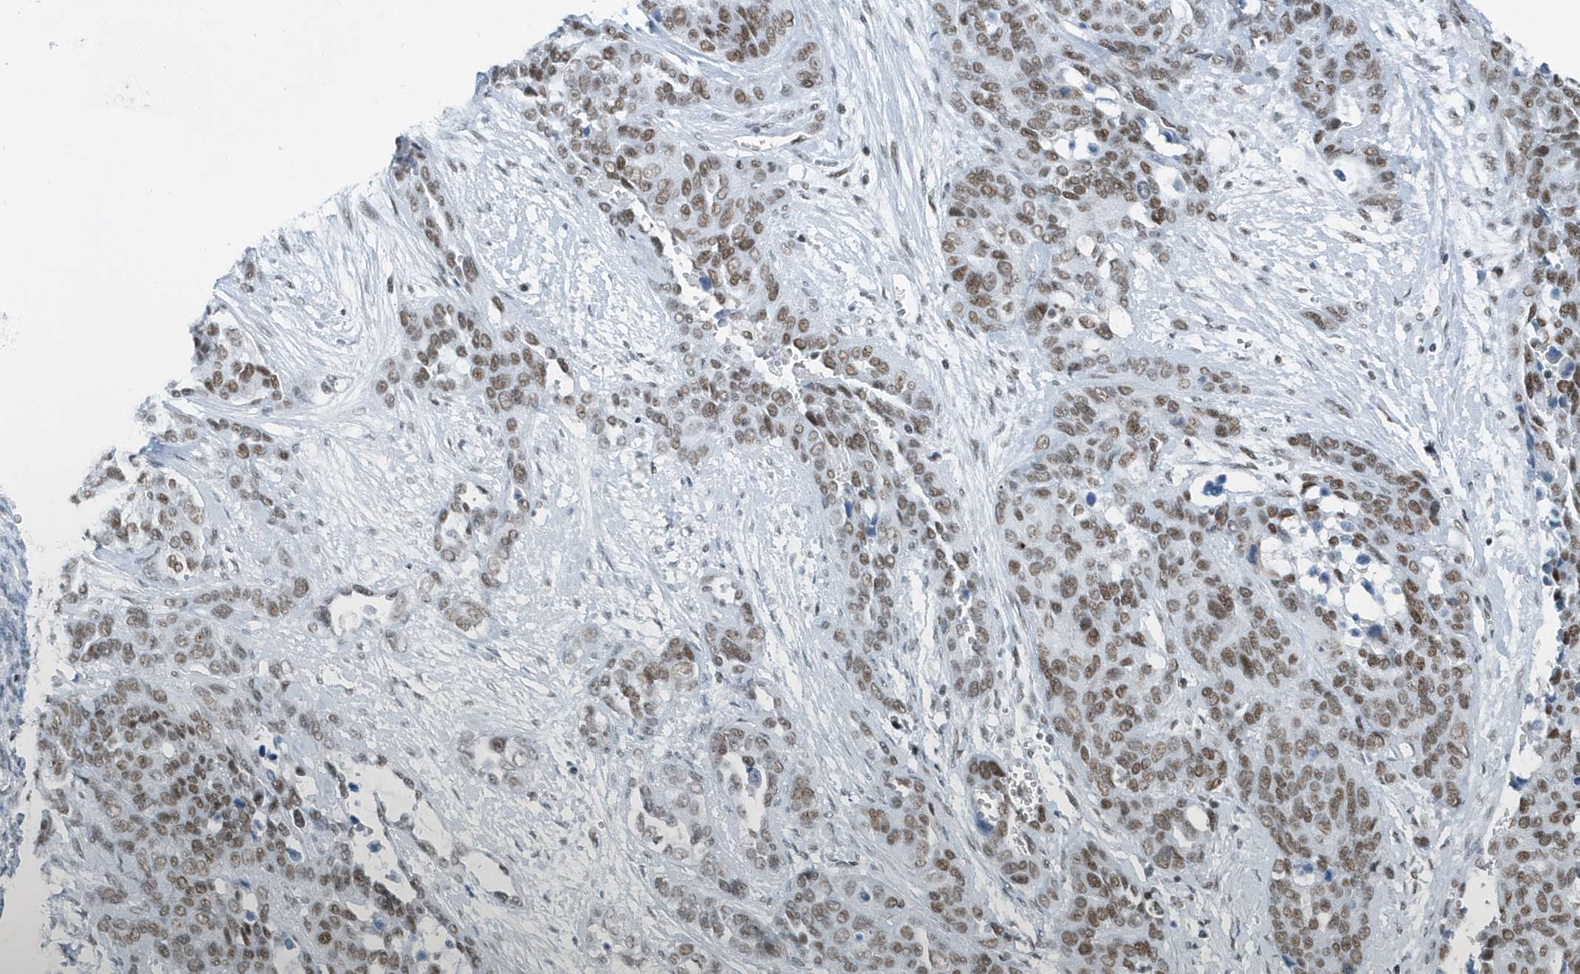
{"staining": {"intensity": "moderate", "quantity": ">75%", "location": "nuclear"}, "tissue": "ovarian cancer", "cell_type": "Tumor cells", "image_type": "cancer", "snomed": [{"axis": "morphology", "description": "Cystadenocarcinoma, serous, NOS"}, {"axis": "topography", "description": "Ovary"}], "caption": "Immunohistochemistry histopathology image of neoplastic tissue: human ovarian cancer (serous cystadenocarcinoma) stained using immunohistochemistry reveals medium levels of moderate protein expression localized specifically in the nuclear of tumor cells, appearing as a nuclear brown color.", "gene": "FIP1L1", "patient": {"sex": "female", "age": 44}}